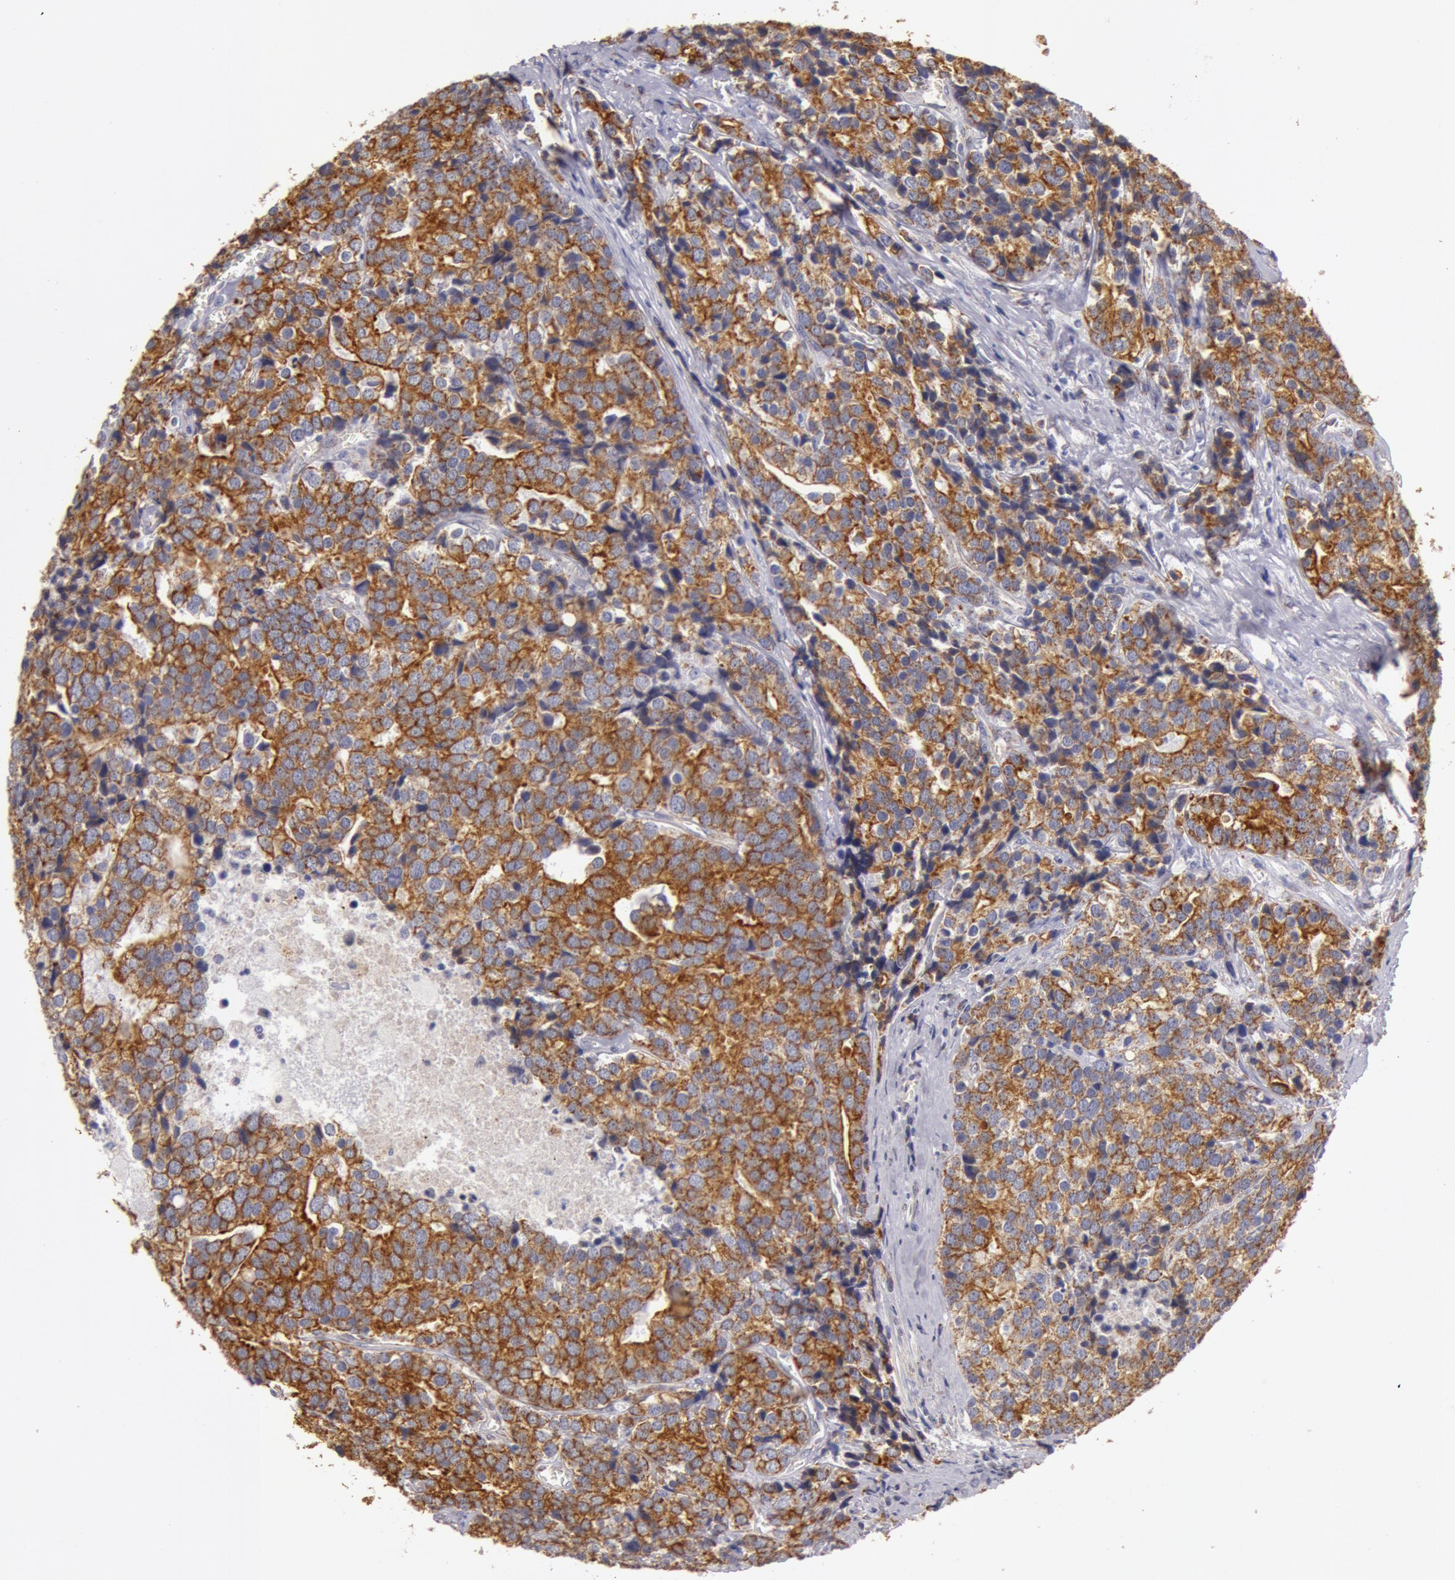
{"staining": {"intensity": "strong", "quantity": ">75%", "location": "cytoplasmic/membranous"}, "tissue": "prostate cancer", "cell_type": "Tumor cells", "image_type": "cancer", "snomed": [{"axis": "morphology", "description": "Adenocarcinoma, High grade"}, {"axis": "topography", "description": "Prostate"}], "caption": "A high-resolution photomicrograph shows IHC staining of high-grade adenocarcinoma (prostate), which displays strong cytoplasmic/membranous expression in about >75% of tumor cells.", "gene": "KRT18", "patient": {"sex": "male", "age": 71}}